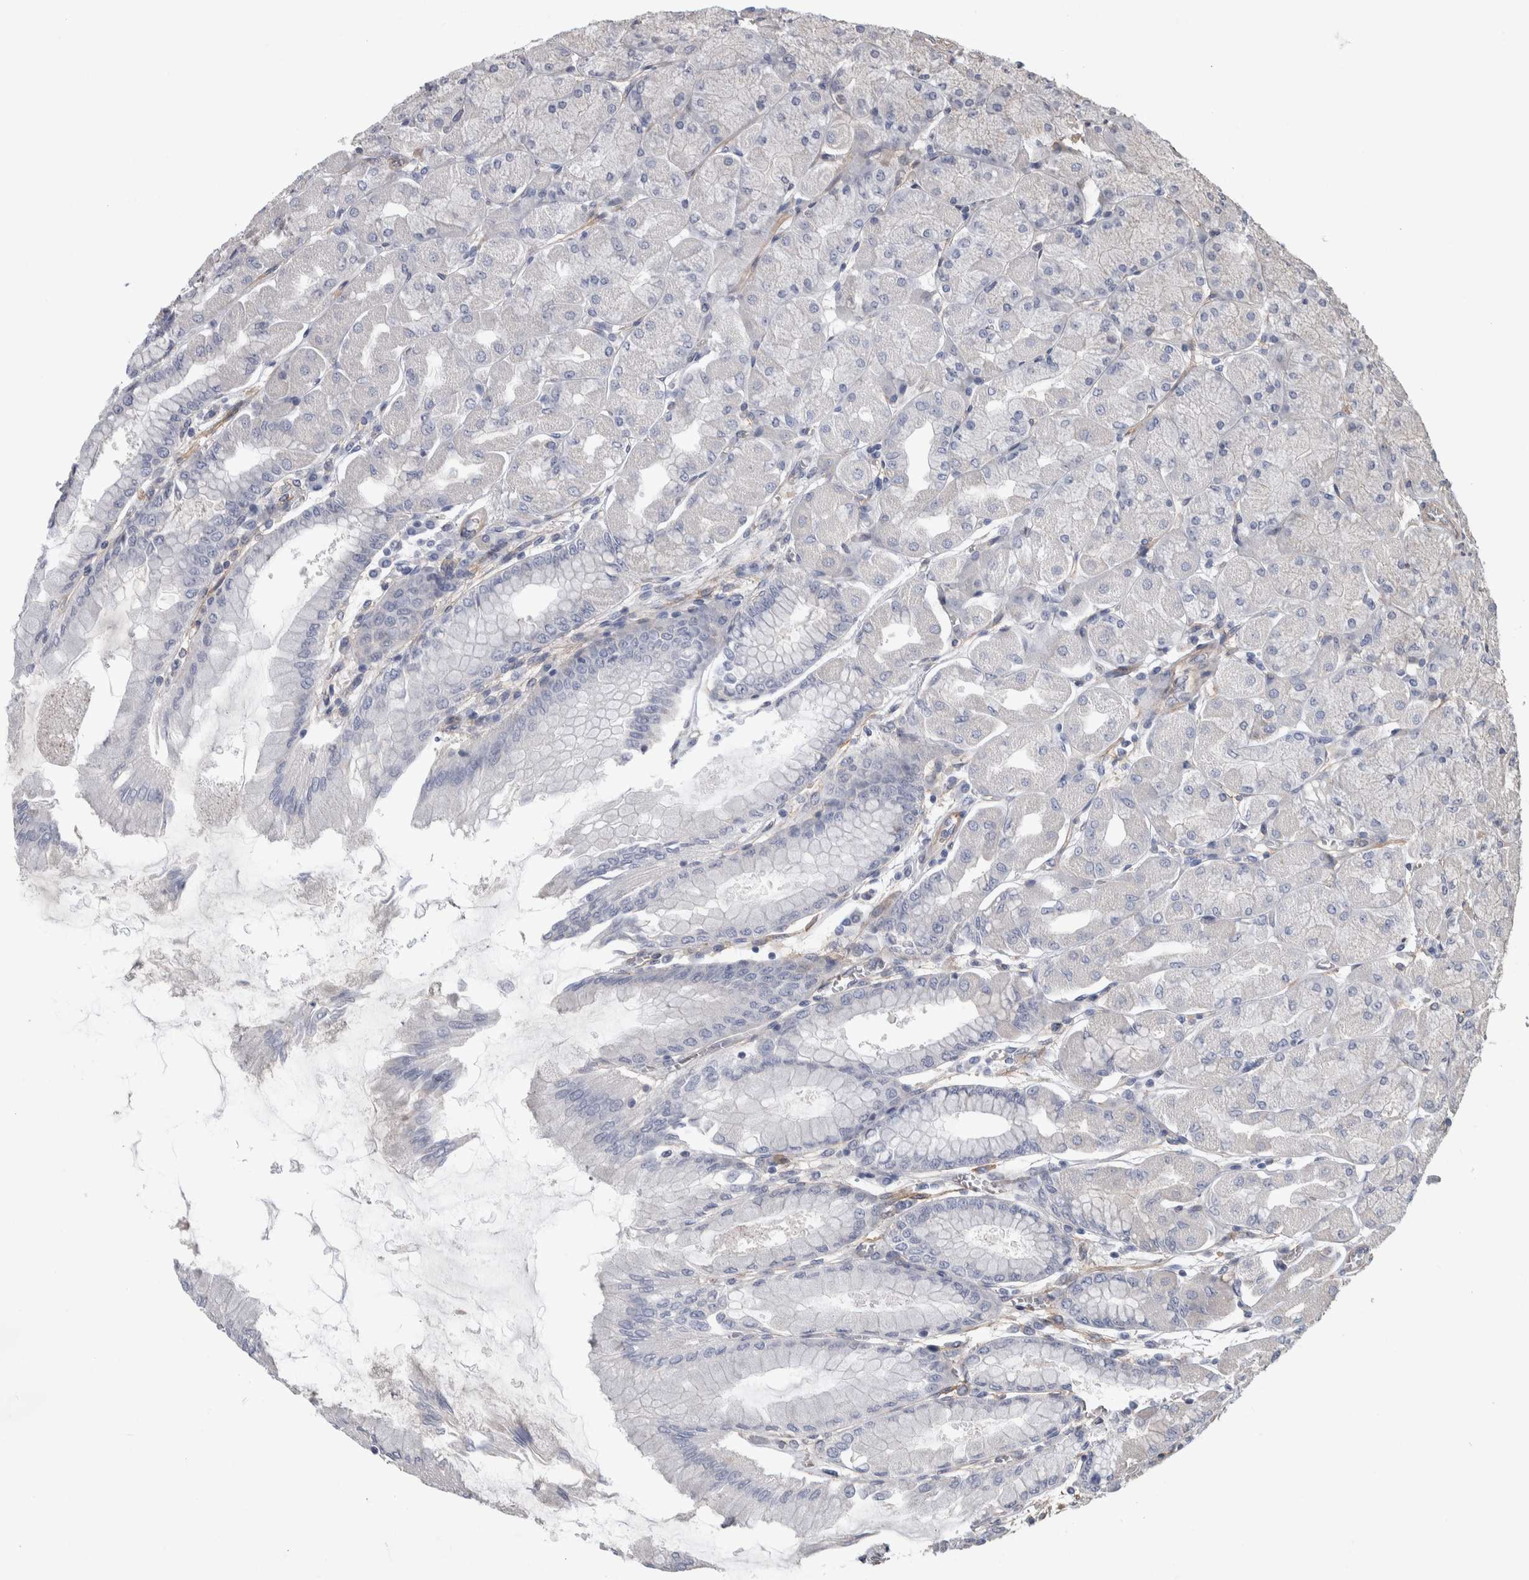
{"staining": {"intensity": "weak", "quantity": "<25%", "location": "cytoplasmic/membranous"}, "tissue": "stomach", "cell_type": "Glandular cells", "image_type": "normal", "snomed": [{"axis": "morphology", "description": "Normal tissue, NOS"}, {"axis": "topography", "description": "Stomach, upper"}], "caption": "High power microscopy micrograph of an IHC image of benign stomach, revealing no significant staining in glandular cells.", "gene": "GCNA", "patient": {"sex": "female", "age": 56}}